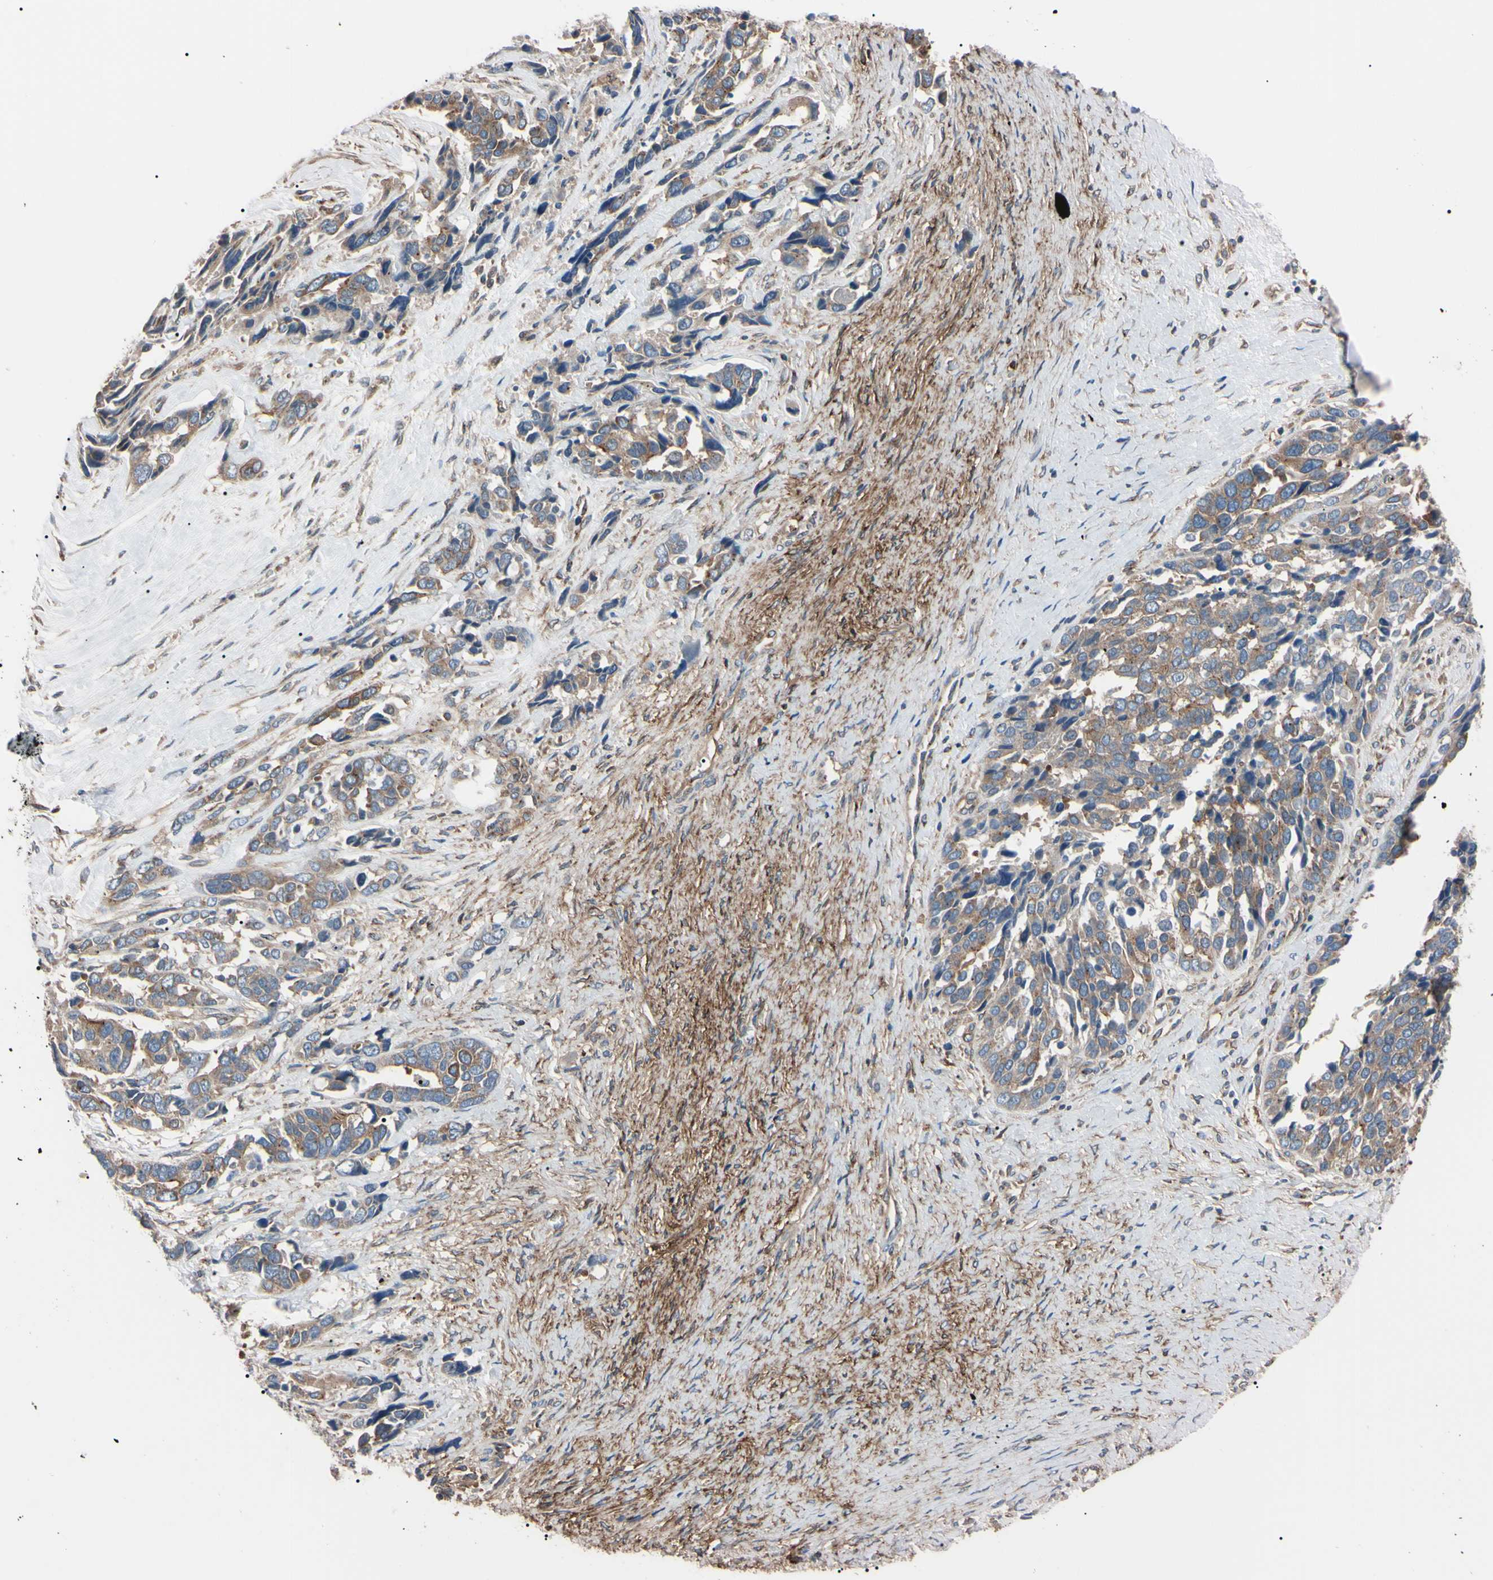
{"staining": {"intensity": "weak", "quantity": ">75%", "location": "cytoplasmic/membranous"}, "tissue": "ovarian cancer", "cell_type": "Tumor cells", "image_type": "cancer", "snomed": [{"axis": "morphology", "description": "Cystadenocarcinoma, serous, NOS"}, {"axis": "topography", "description": "Ovary"}], "caption": "IHC of ovarian serous cystadenocarcinoma exhibits low levels of weak cytoplasmic/membranous positivity in about >75% of tumor cells. Nuclei are stained in blue.", "gene": "PRKACA", "patient": {"sex": "female", "age": 44}}